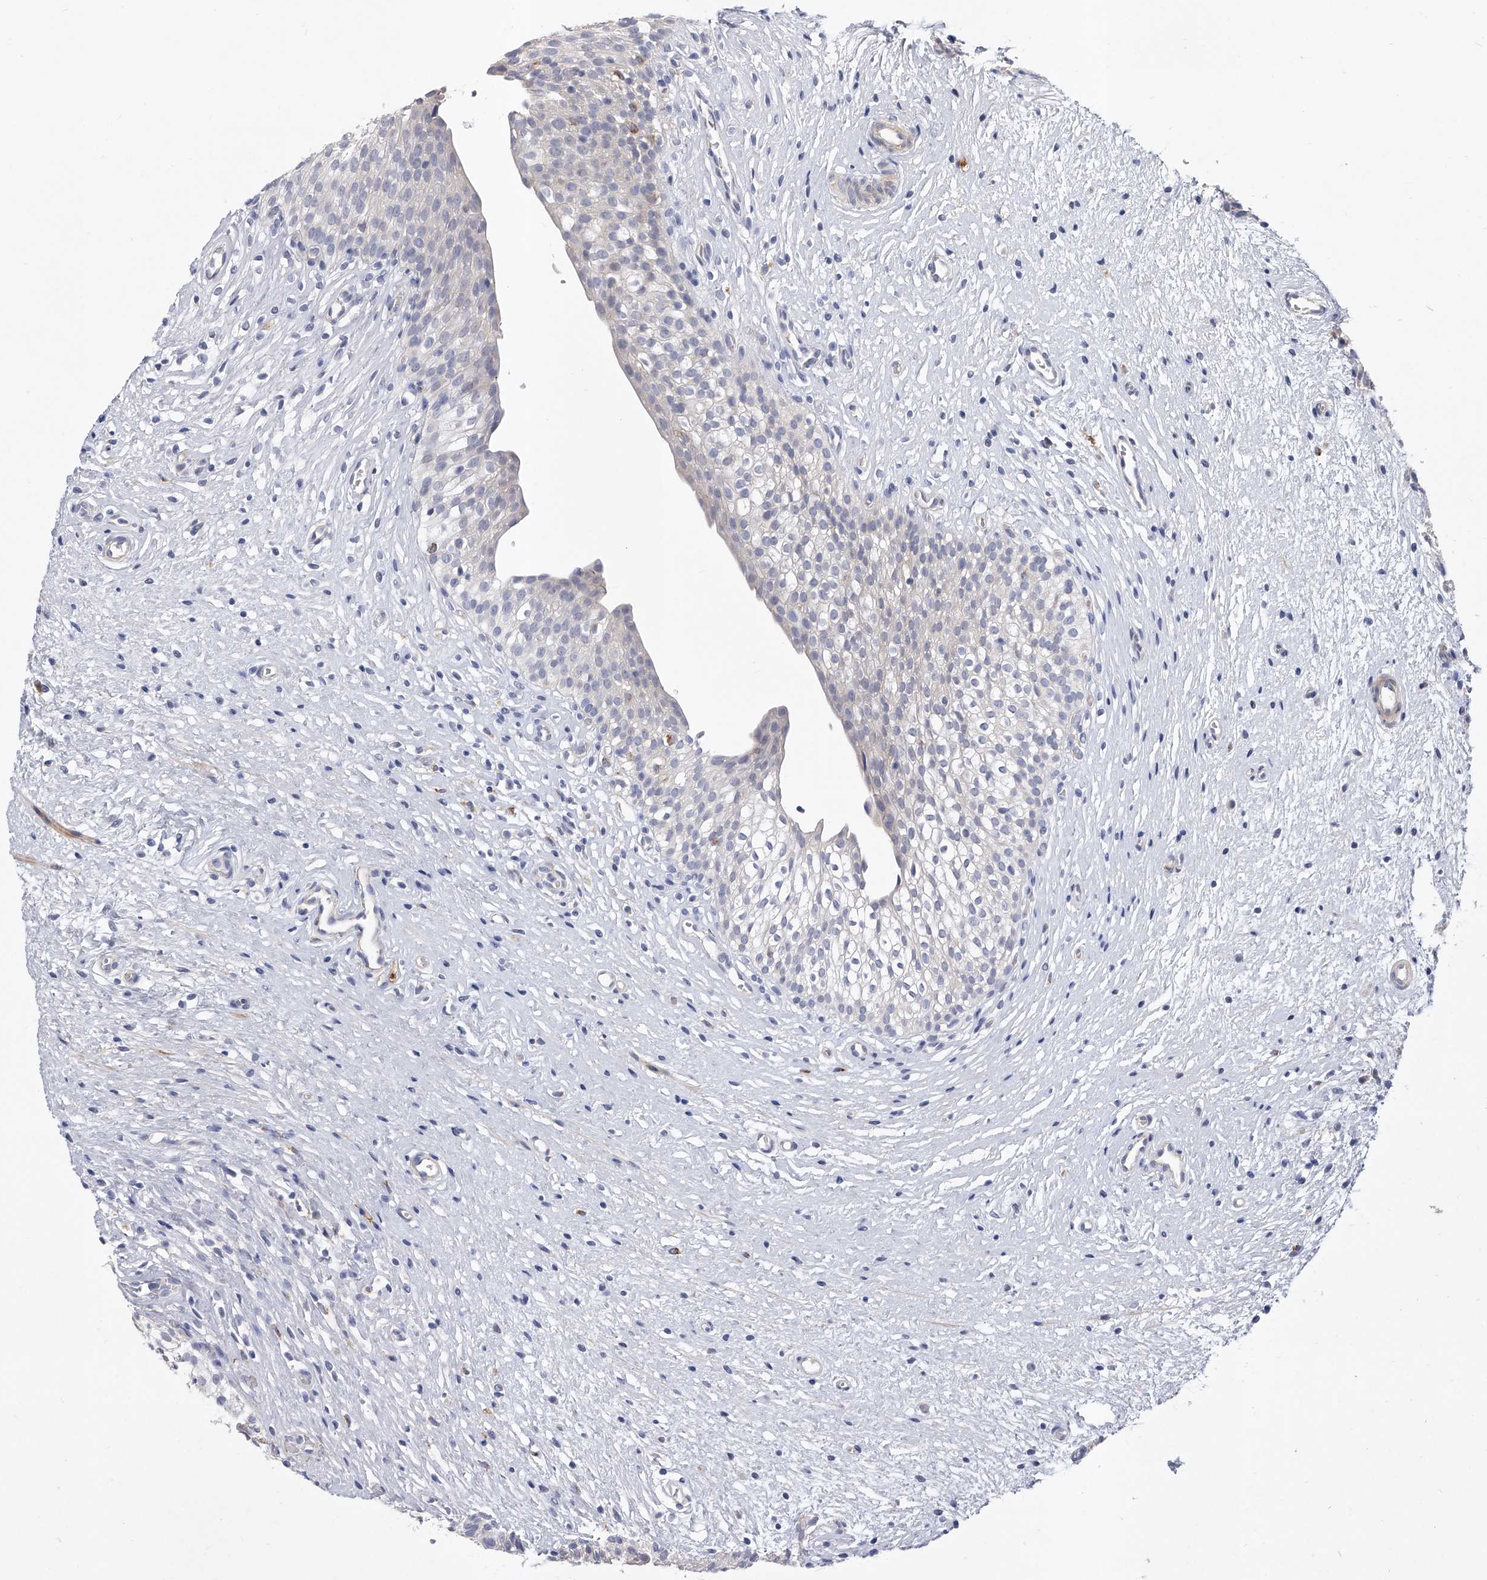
{"staining": {"intensity": "negative", "quantity": "none", "location": "none"}, "tissue": "urinary bladder", "cell_type": "Urothelial cells", "image_type": "normal", "snomed": [{"axis": "morphology", "description": "Normal tissue, NOS"}, {"axis": "topography", "description": "Urinary bladder"}], "caption": "The image shows no staining of urothelial cells in normal urinary bladder.", "gene": "ENSG00000250424", "patient": {"sex": "male", "age": 1}}